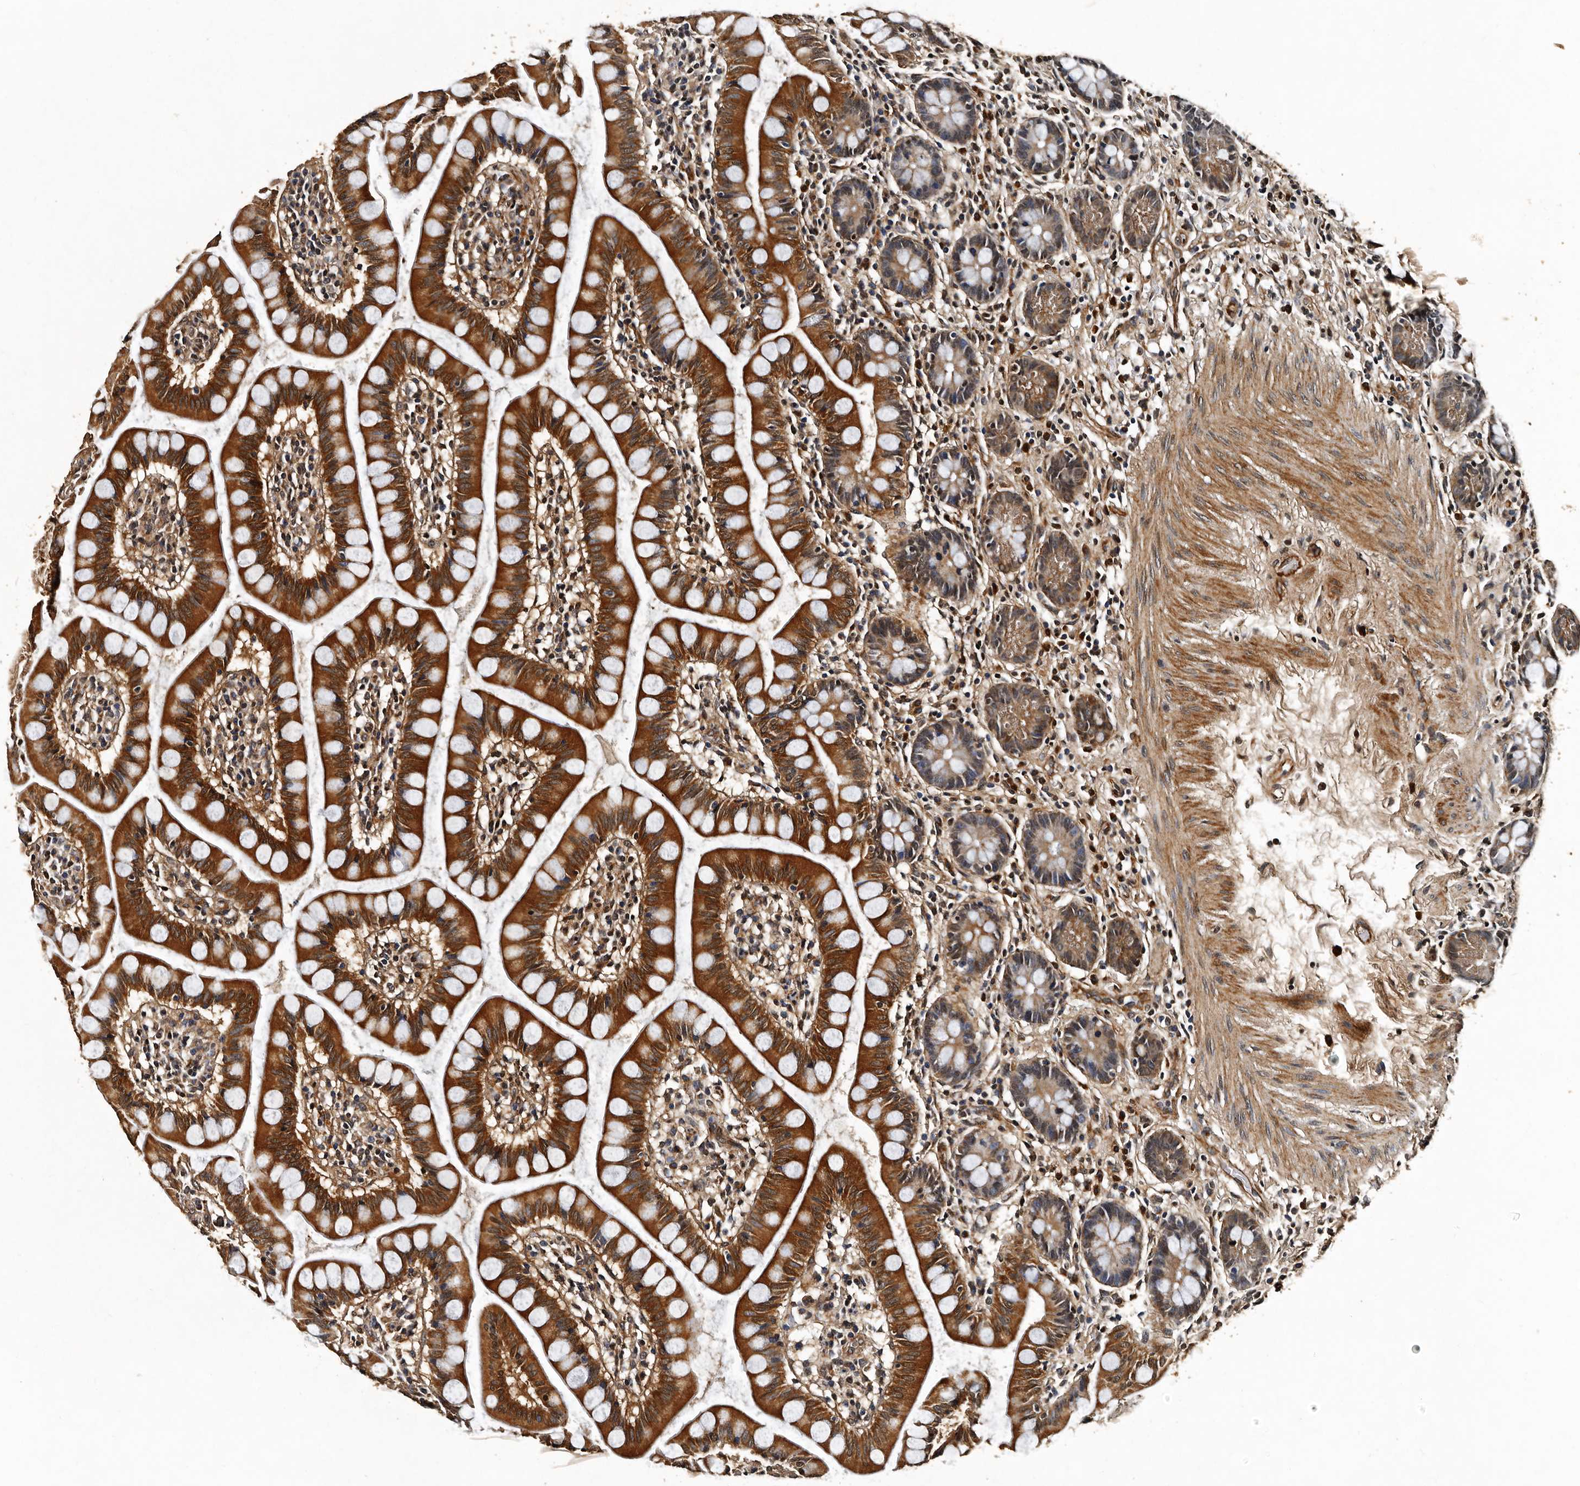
{"staining": {"intensity": "strong", "quantity": ">75%", "location": "cytoplasmic/membranous"}, "tissue": "small intestine", "cell_type": "Glandular cells", "image_type": "normal", "snomed": [{"axis": "morphology", "description": "Normal tissue, NOS"}, {"axis": "topography", "description": "Small intestine"}], "caption": "Immunohistochemical staining of unremarkable small intestine shows high levels of strong cytoplasmic/membranous staining in about >75% of glandular cells.", "gene": "CPNE3", "patient": {"sex": "female", "age": 84}}